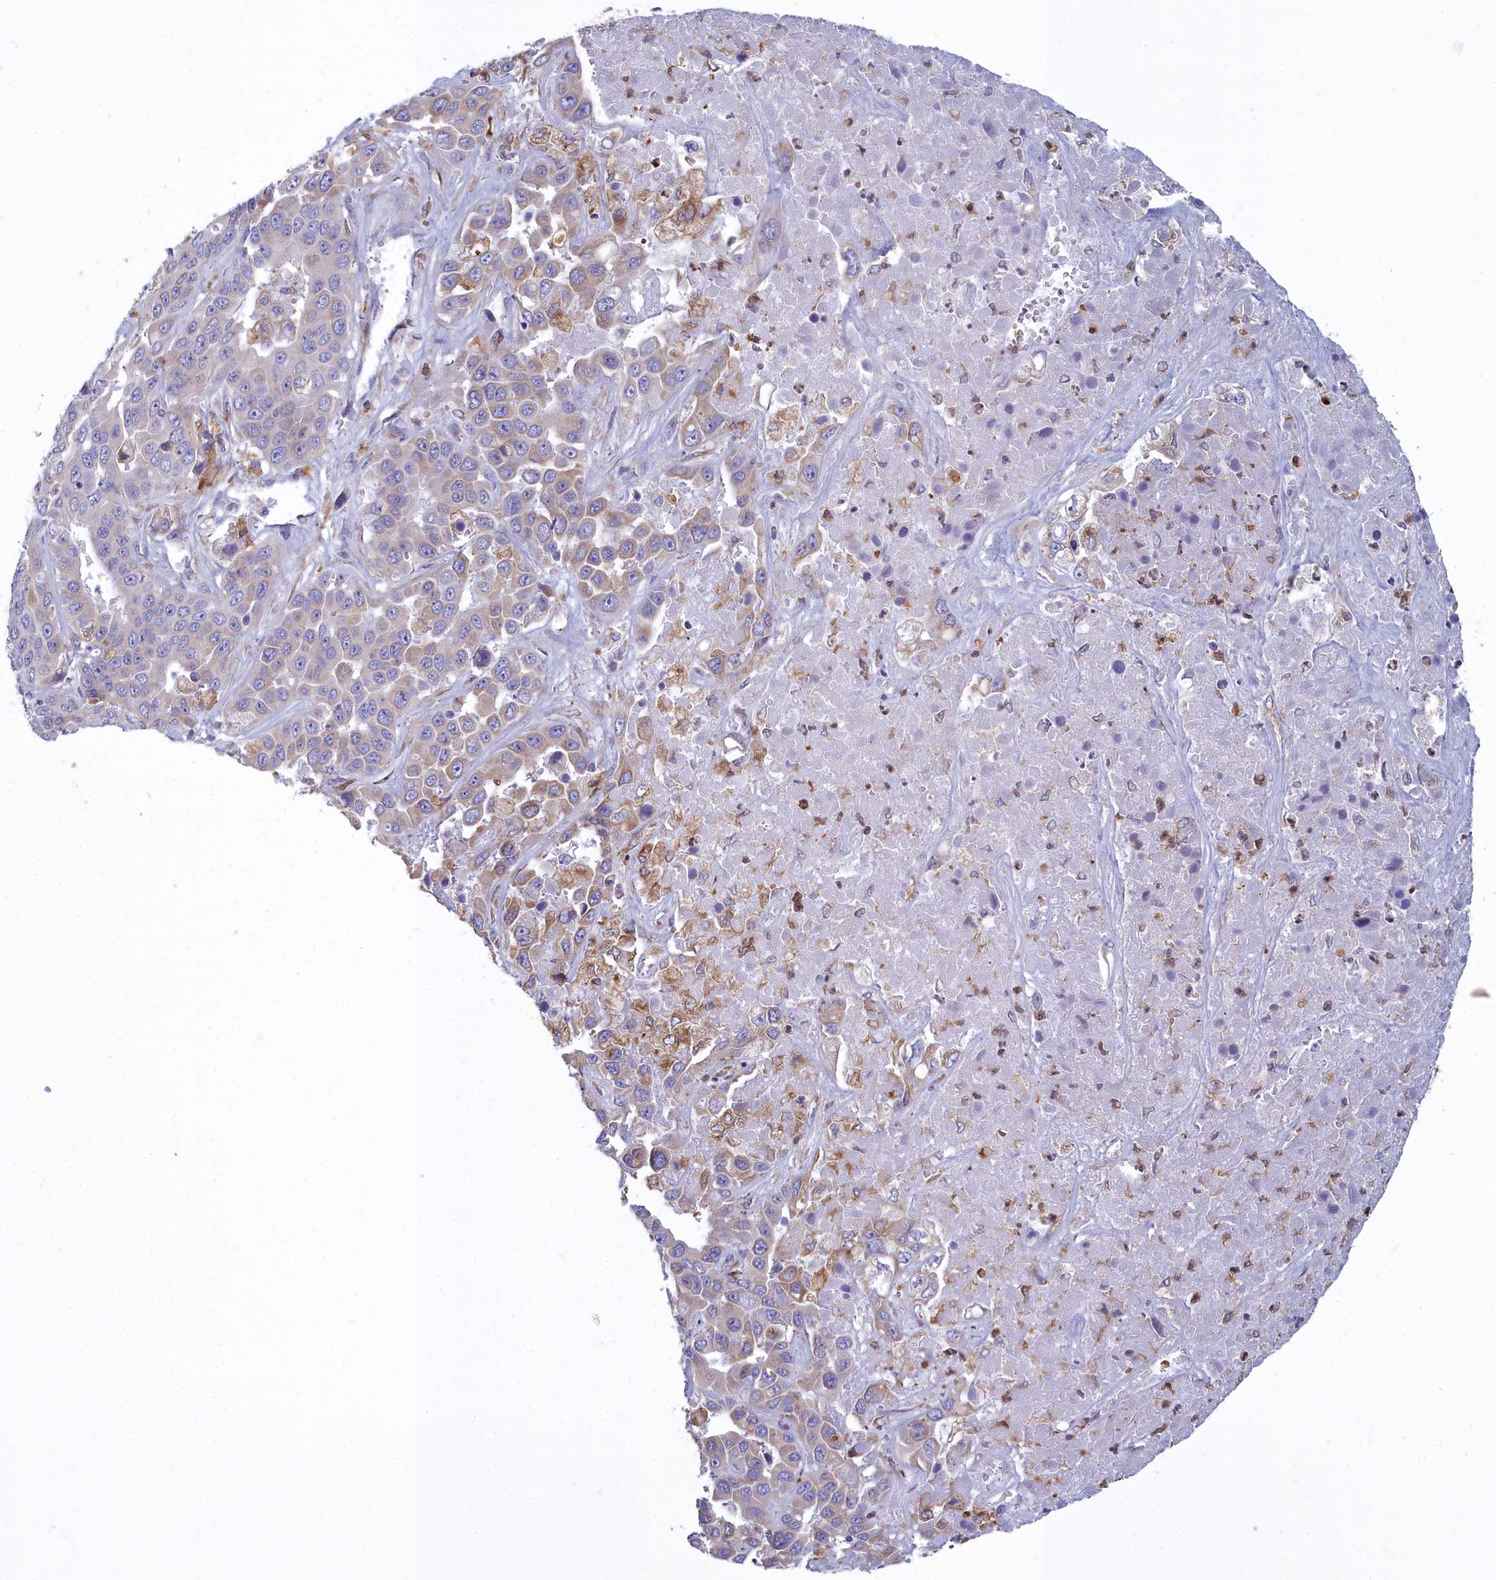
{"staining": {"intensity": "moderate", "quantity": "25%-75%", "location": "cytoplasmic/membranous"}, "tissue": "liver cancer", "cell_type": "Tumor cells", "image_type": "cancer", "snomed": [{"axis": "morphology", "description": "Cholangiocarcinoma"}, {"axis": "topography", "description": "Liver"}], "caption": "Liver cancer was stained to show a protein in brown. There is medium levels of moderate cytoplasmic/membranous staining in approximately 25%-75% of tumor cells.", "gene": "HM13", "patient": {"sex": "female", "age": 52}}